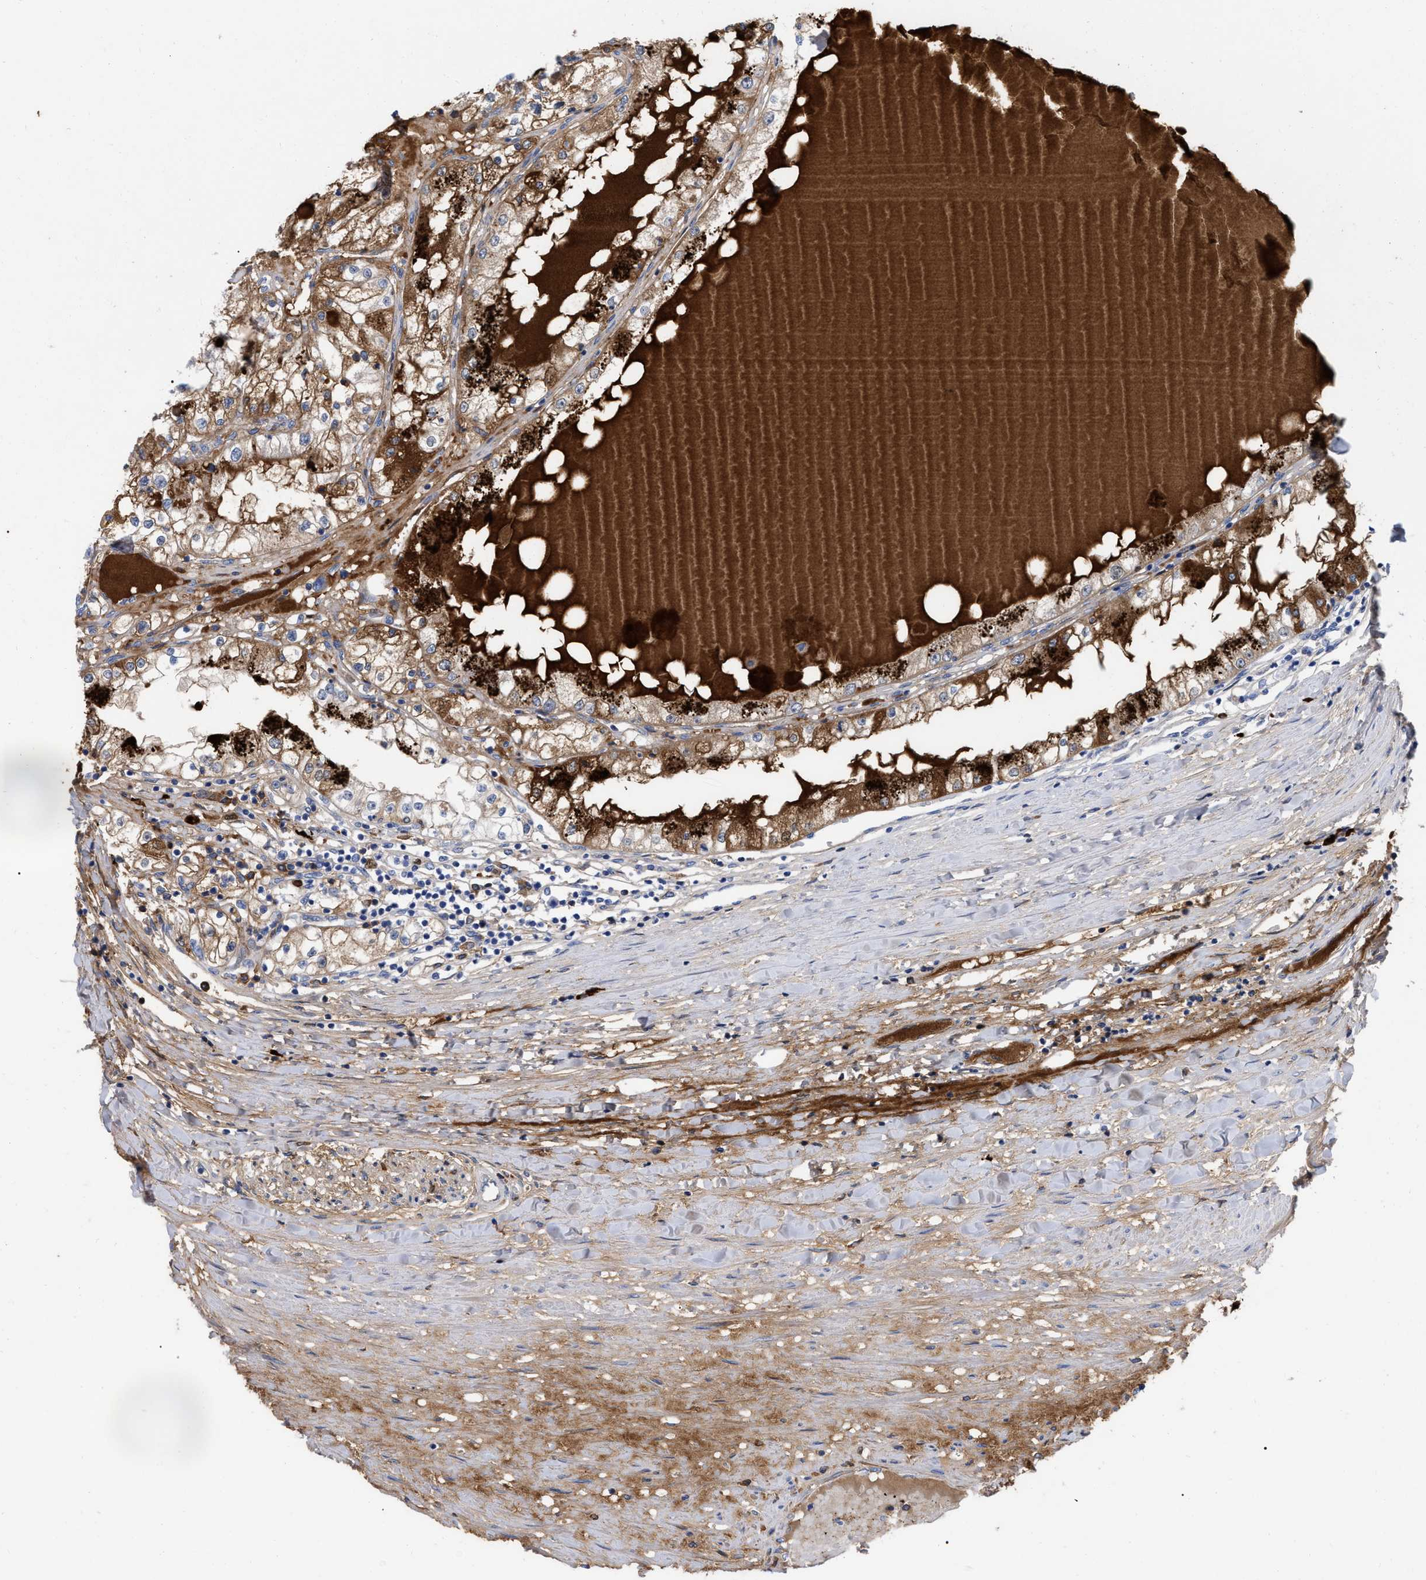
{"staining": {"intensity": "moderate", "quantity": ">75%", "location": "cytoplasmic/membranous"}, "tissue": "renal cancer", "cell_type": "Tumor cells", "image_type": "cancer", "snomed": [{"axis": "morphology", "description": "Adenocarcinoma, NOS"}, {"axis": "topography", "description": "Kidney"}], "caption": "Human renal cancer stained with a brown dye displays moderate cytoplasmic/membranous positive staining in about >75% of tumor cells.", "gene": "IGHV5-51", "patient": {"sex": "male", "age": 68}}